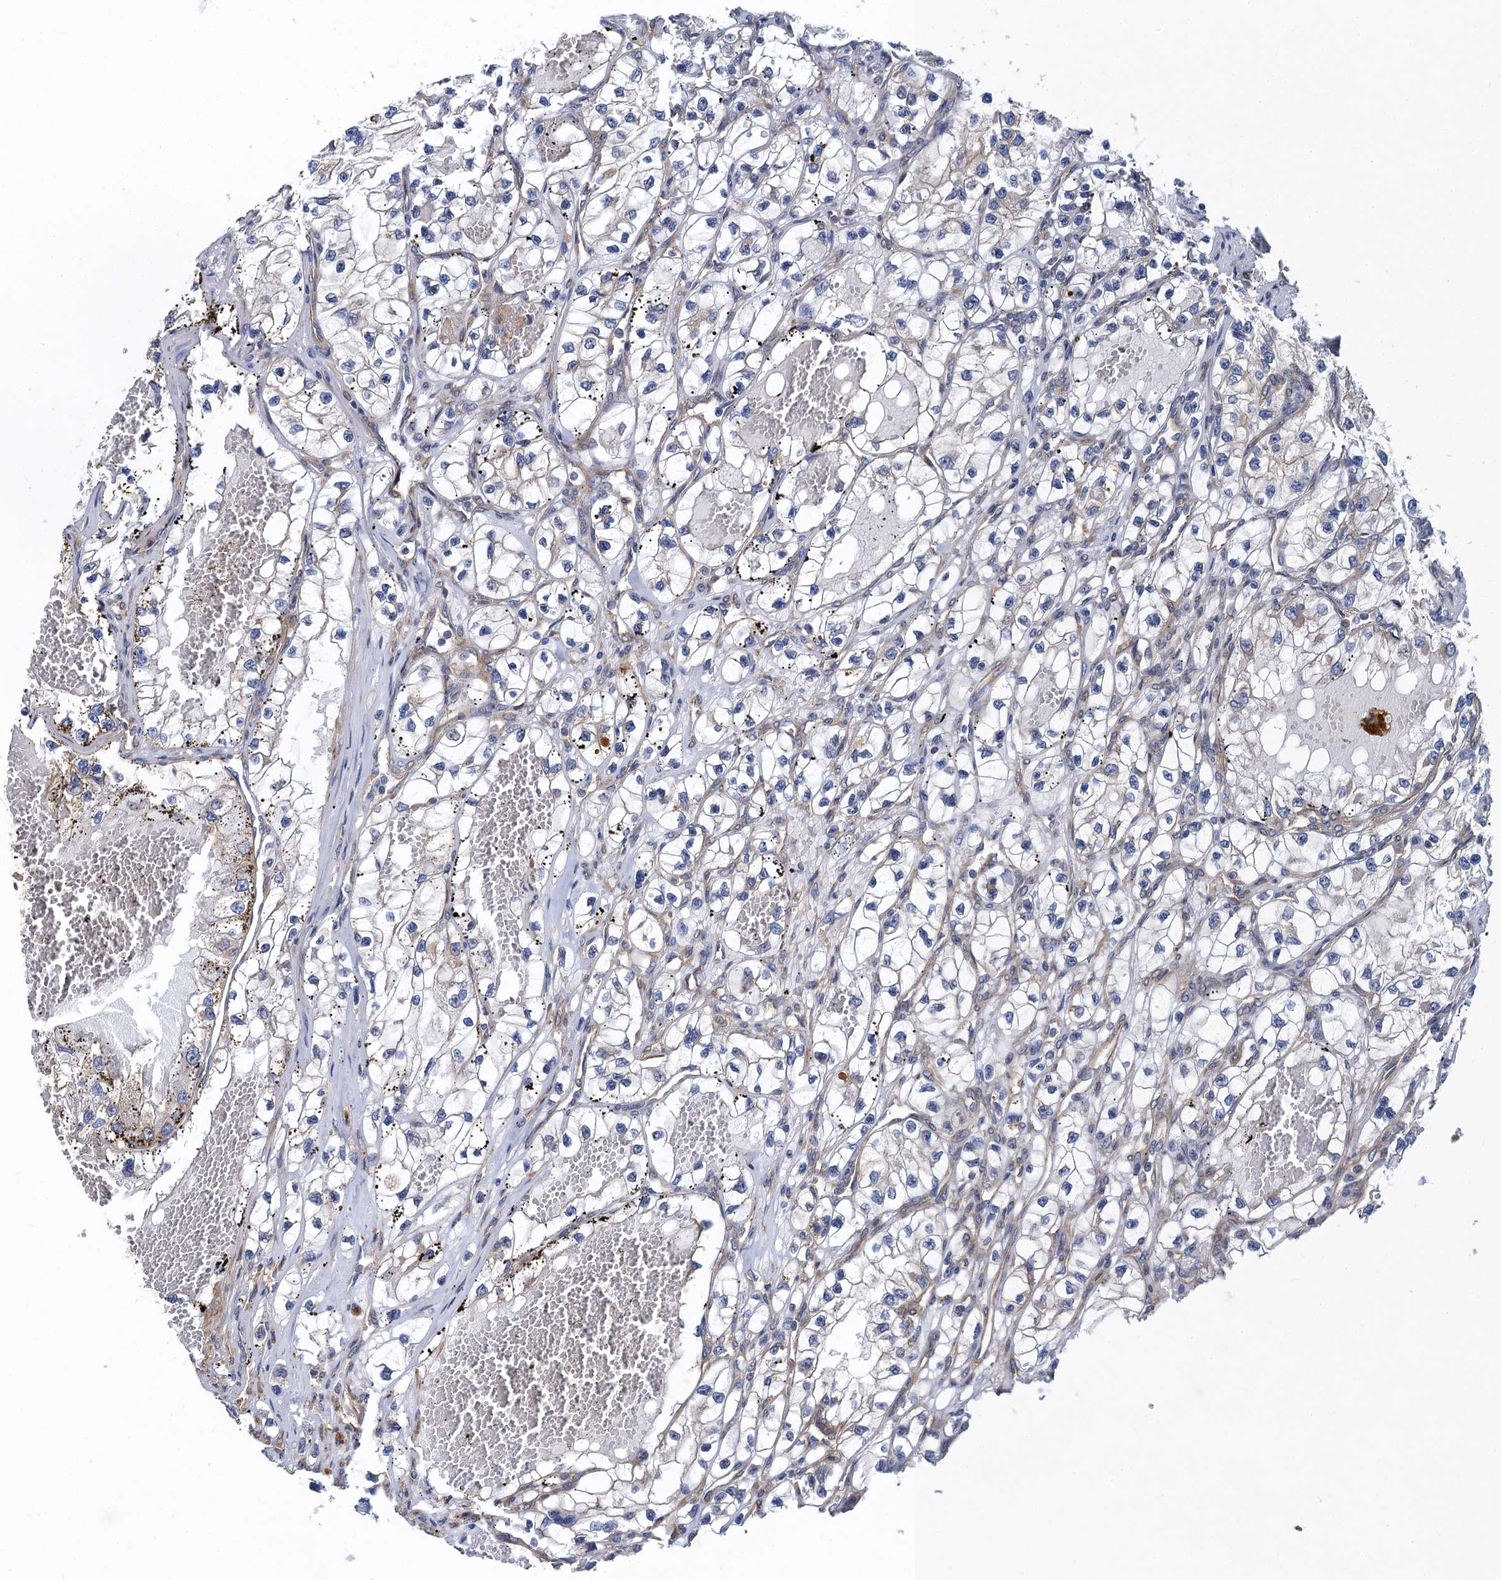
{"staining": {"intensity": "negative", "quantity": "none", "location": "none"}, "tissue": "renal cancer", "cell_type": "Tumor cells", "image_type": "cancer", "snomed": [{"axis": "morphology", "description": "Adenocarcinoma, NOS"}, {"axis": "topography", "description": "Kidney"}], "caption": "An immunohistochemistry photomicrograph of renal adenocarcinoma is shown. There is no staining in tumor cells of renal adenocarcinoma. The staining was performed using DAB to visualize the protein expression in brown, while the nuclei were stained in blue with hematoxylin (Magnification: 20x).", "gene": "PJA2", "patient": {"sex": "female", "age": 57}}